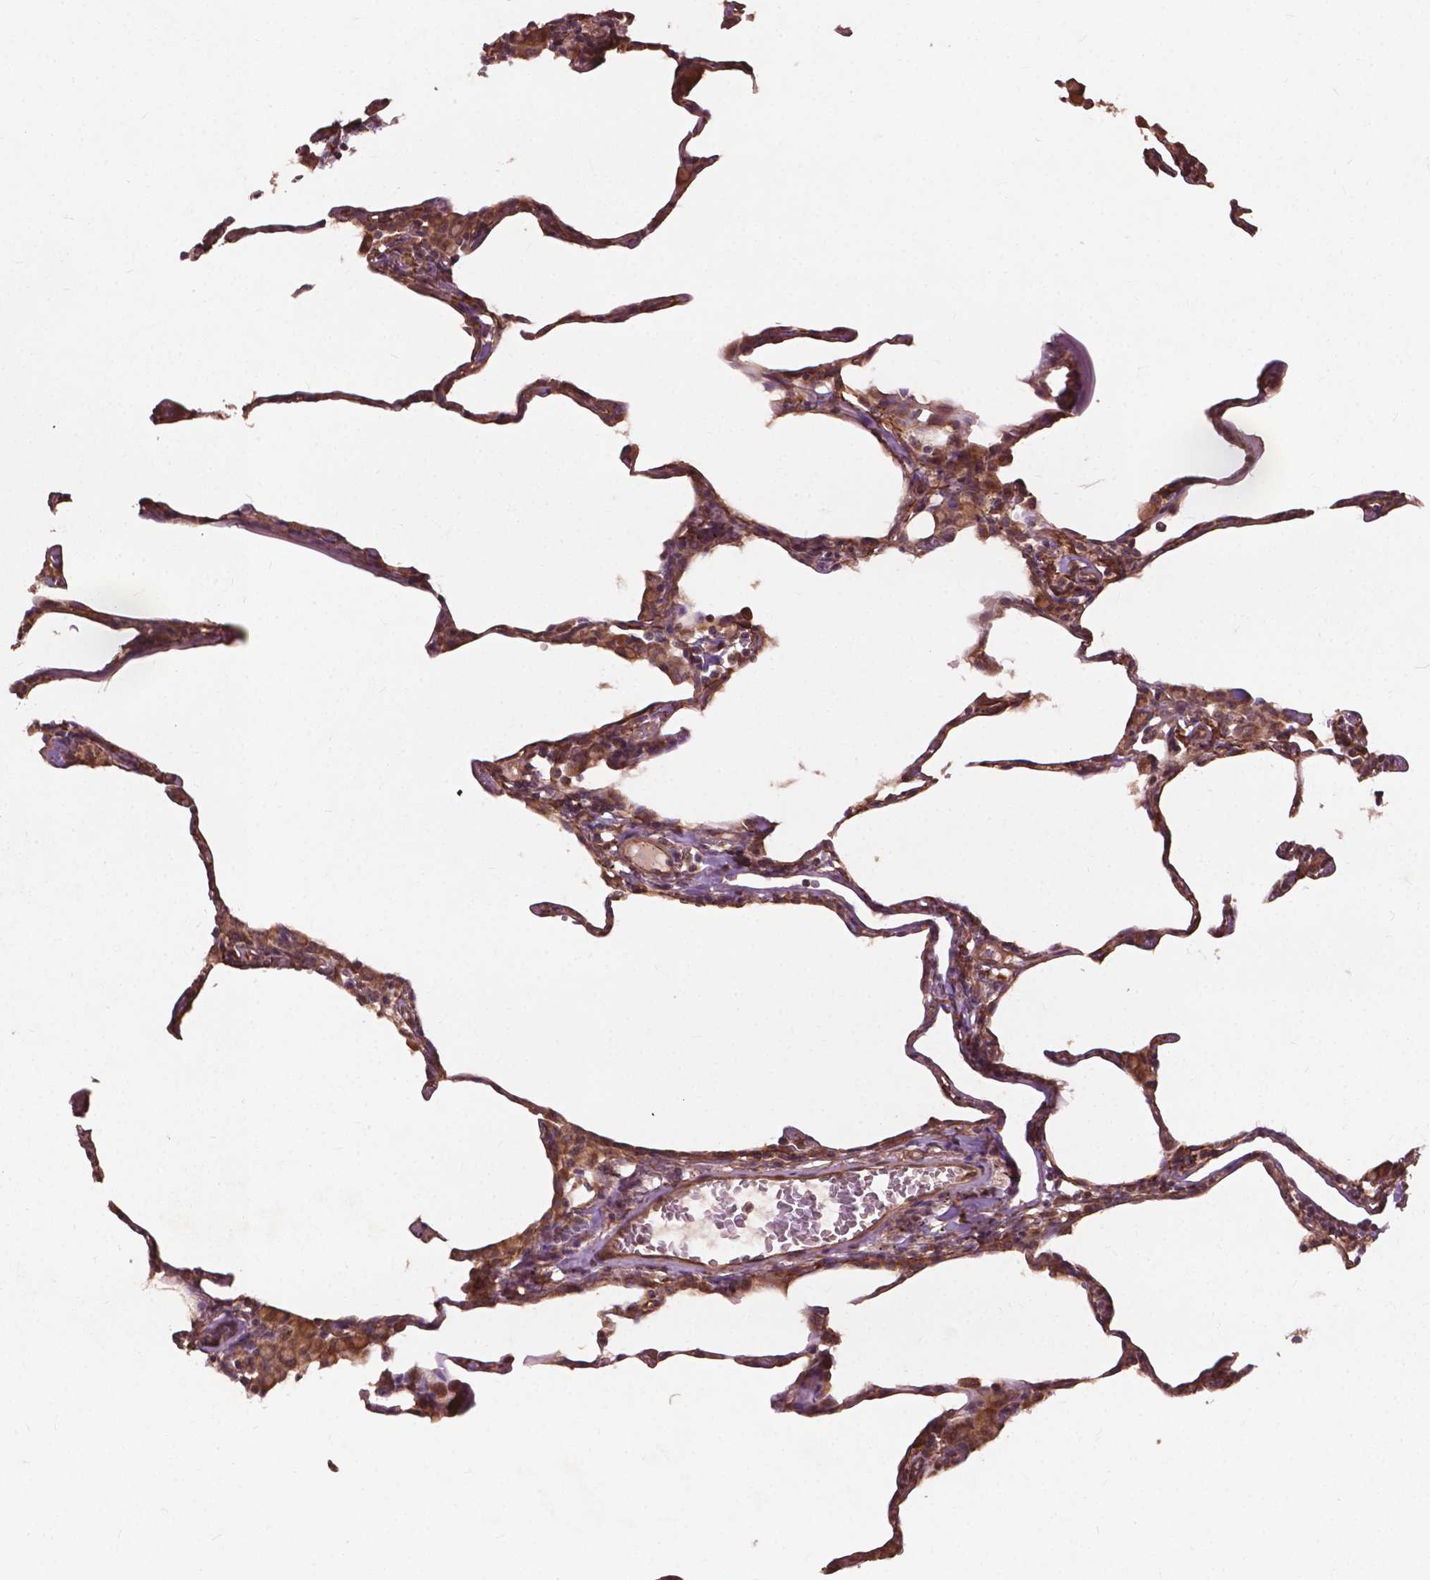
{"staining": {"intensity": "moderate", "quantity": ">75%", "location": "cytoplasmic/membranous"}, "tissue": "lung", "cell_type": "Alveolar cells", "image_type": "normal", "snomed": [{"axis": "morphology", "description": "Normal tissue, NOS"}, {"axis": "topography", "description": "Lung"}], "caption": "Immunohistochemistry image of unremarkable lung: human lung stained using IHC shows medium levels of moderate protein expression localized specifically in the cytoplasmic/membranous of alveolar cells, appearing as a cytoplasmic/membranous brown color.", "gene": "CDC42BPA", "patient": {"sex": "female", "age": 57}}